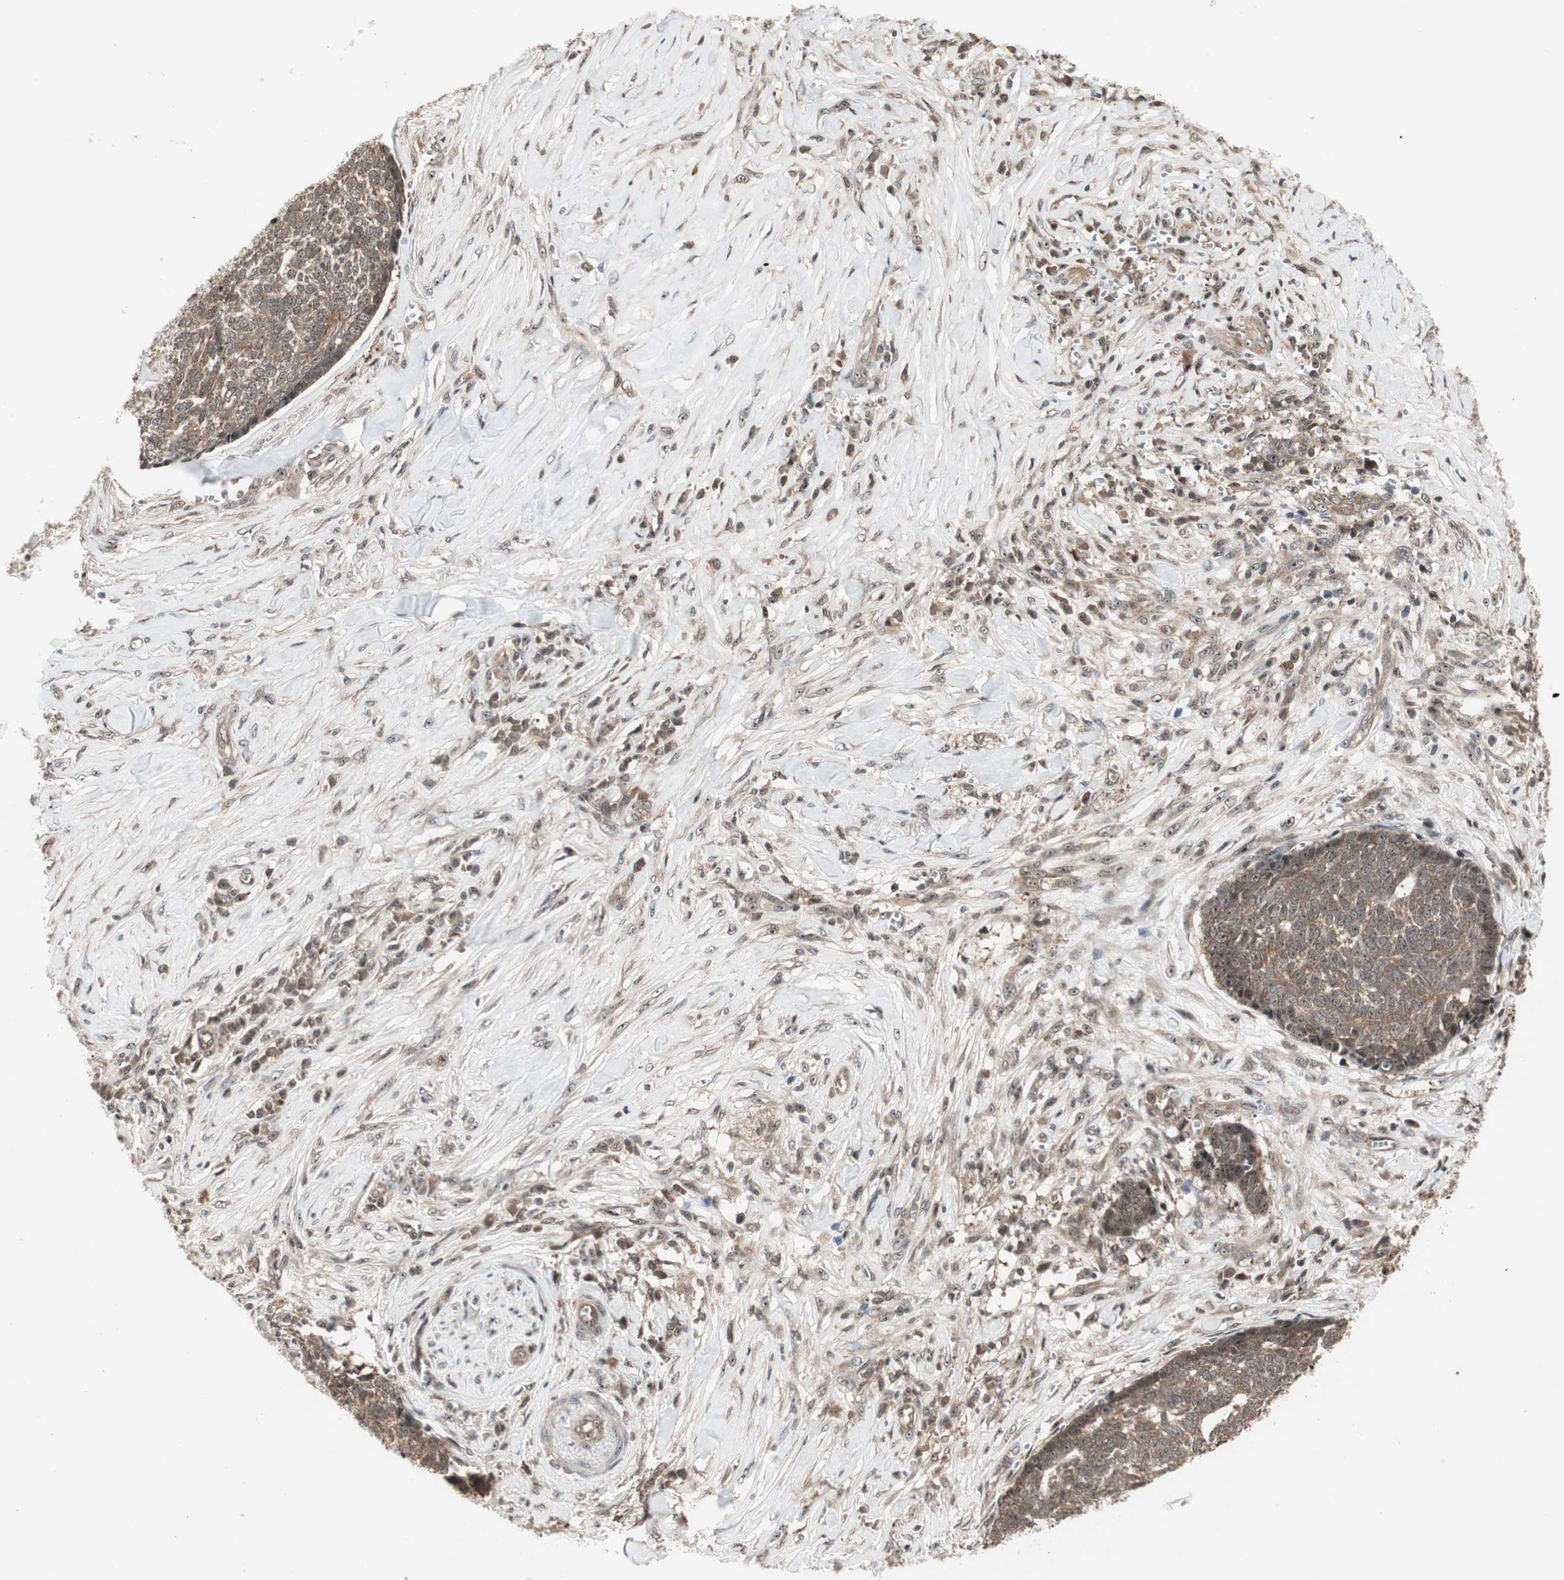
{"staining": {"intensity": "moderate", "quantity": ">75%", "location": "cytoplasmic/membranous"}, "tissue": "skin cancer", "cell_type": "Tumor cells", "image_type": "cancer", "snomed": [{"axis": "morphology", "description": "Basal cell carcinoma"}, {"axis": "topography", "description": "Skin"}], "caption": "Protein expression analysis of skin cancer exhibits moderate cytoplasmic/membranous expression in approximately >75% of tumor cells.", "gene": "CSNK2B", "patient": {"sex": "male", "age": 84}}